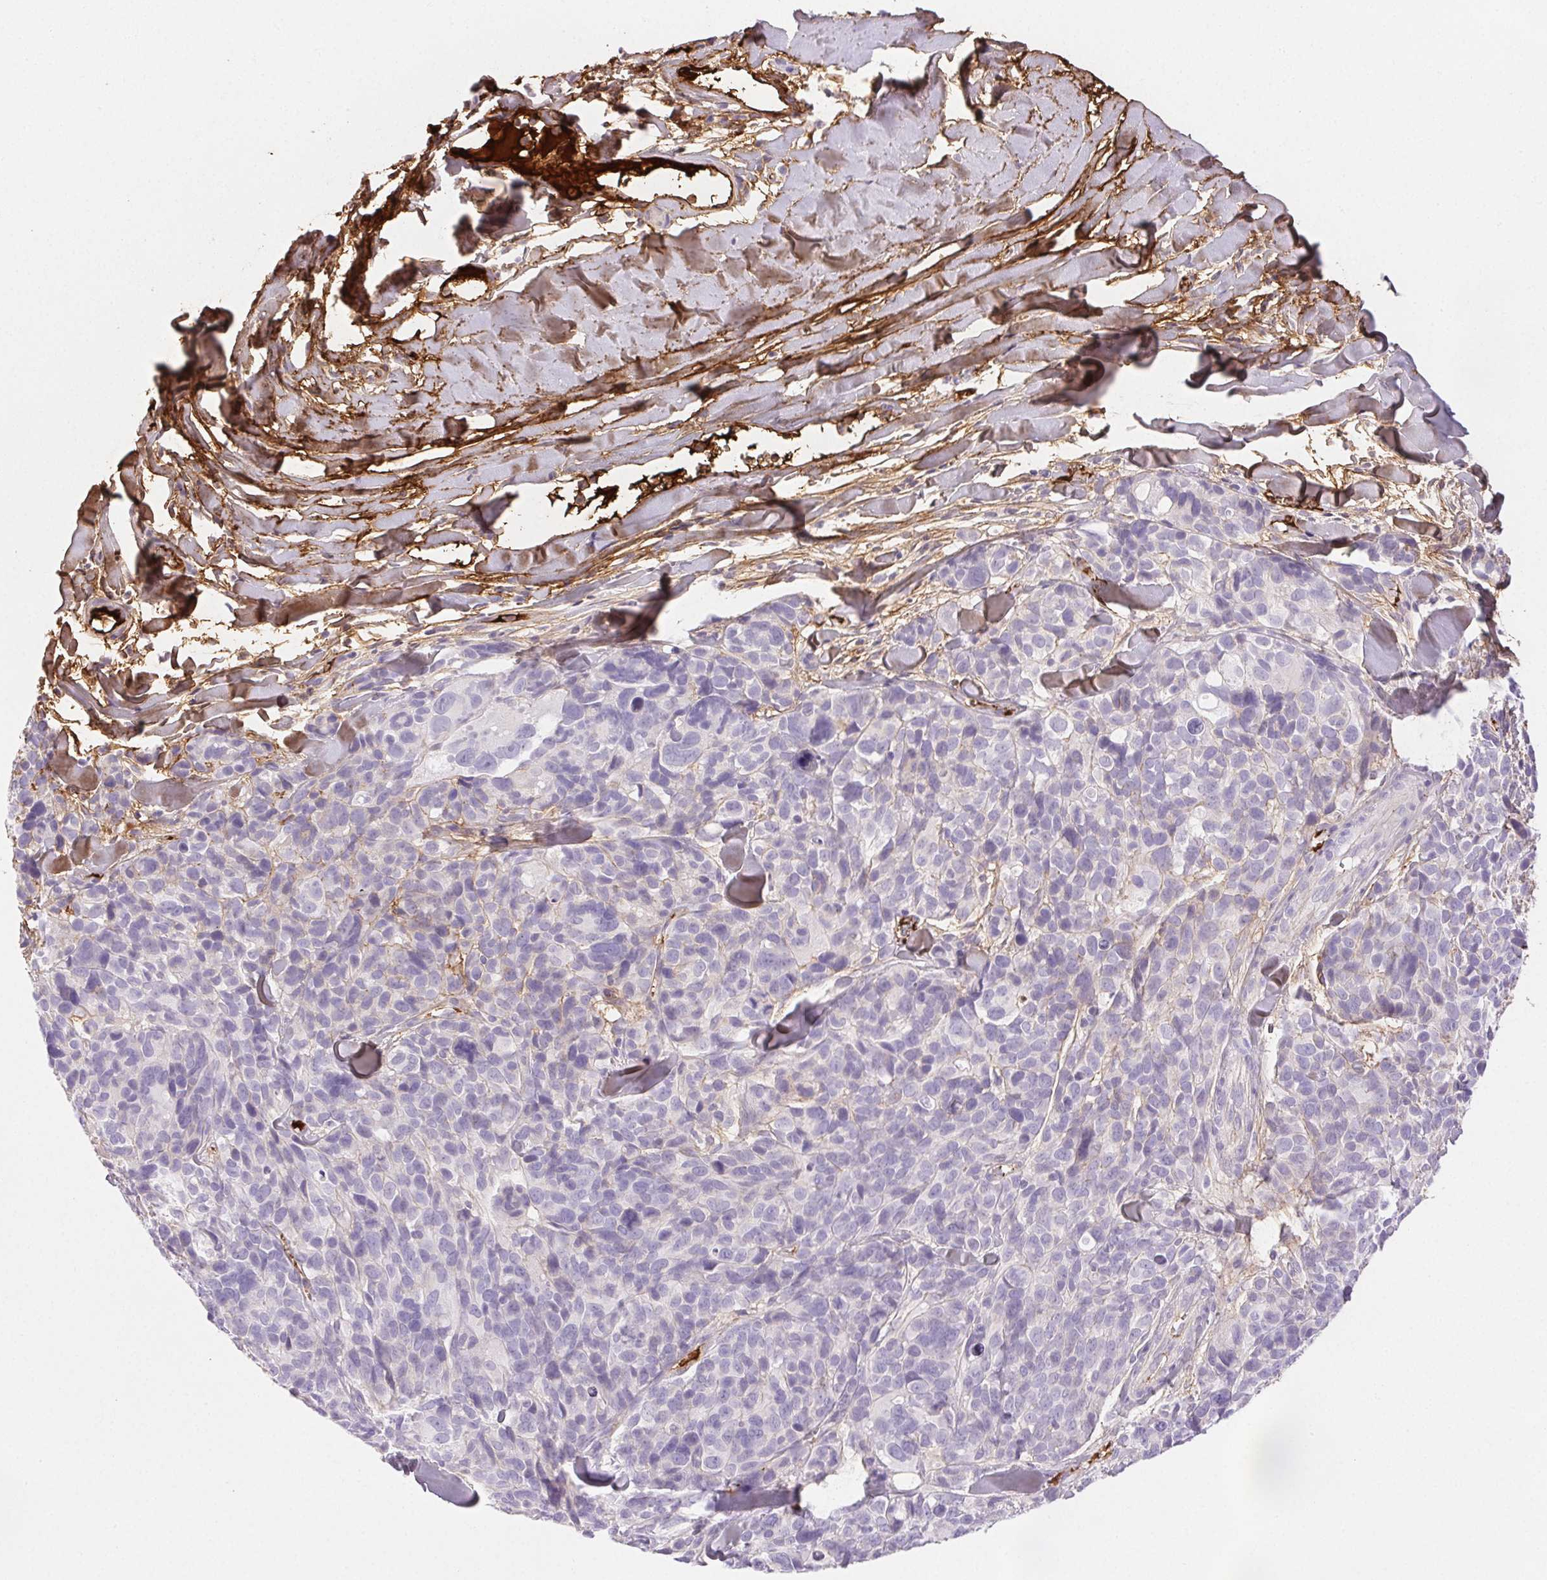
{"staining": {"intensity": "negative", "quantity": "none", "location": "none"}, "tissue": "melanoma", "cell_type": "Tumor cells", "image_type": "cancer", "snomed": [{"axis": "morphology", "description": "Malignant melanoma, NOS"}, {"axis": "topography", "description": "Skin"}], "caption": "The immunohistochemistry (IHC) histopathology image has no significant expression in tumor cells of melanoma tissue. (DAB (3,3'-diaminobenzidine) immunohistochemistry, high magnification).", "gene": "FGA", "patient": {"sex": "male", "age": 51}}